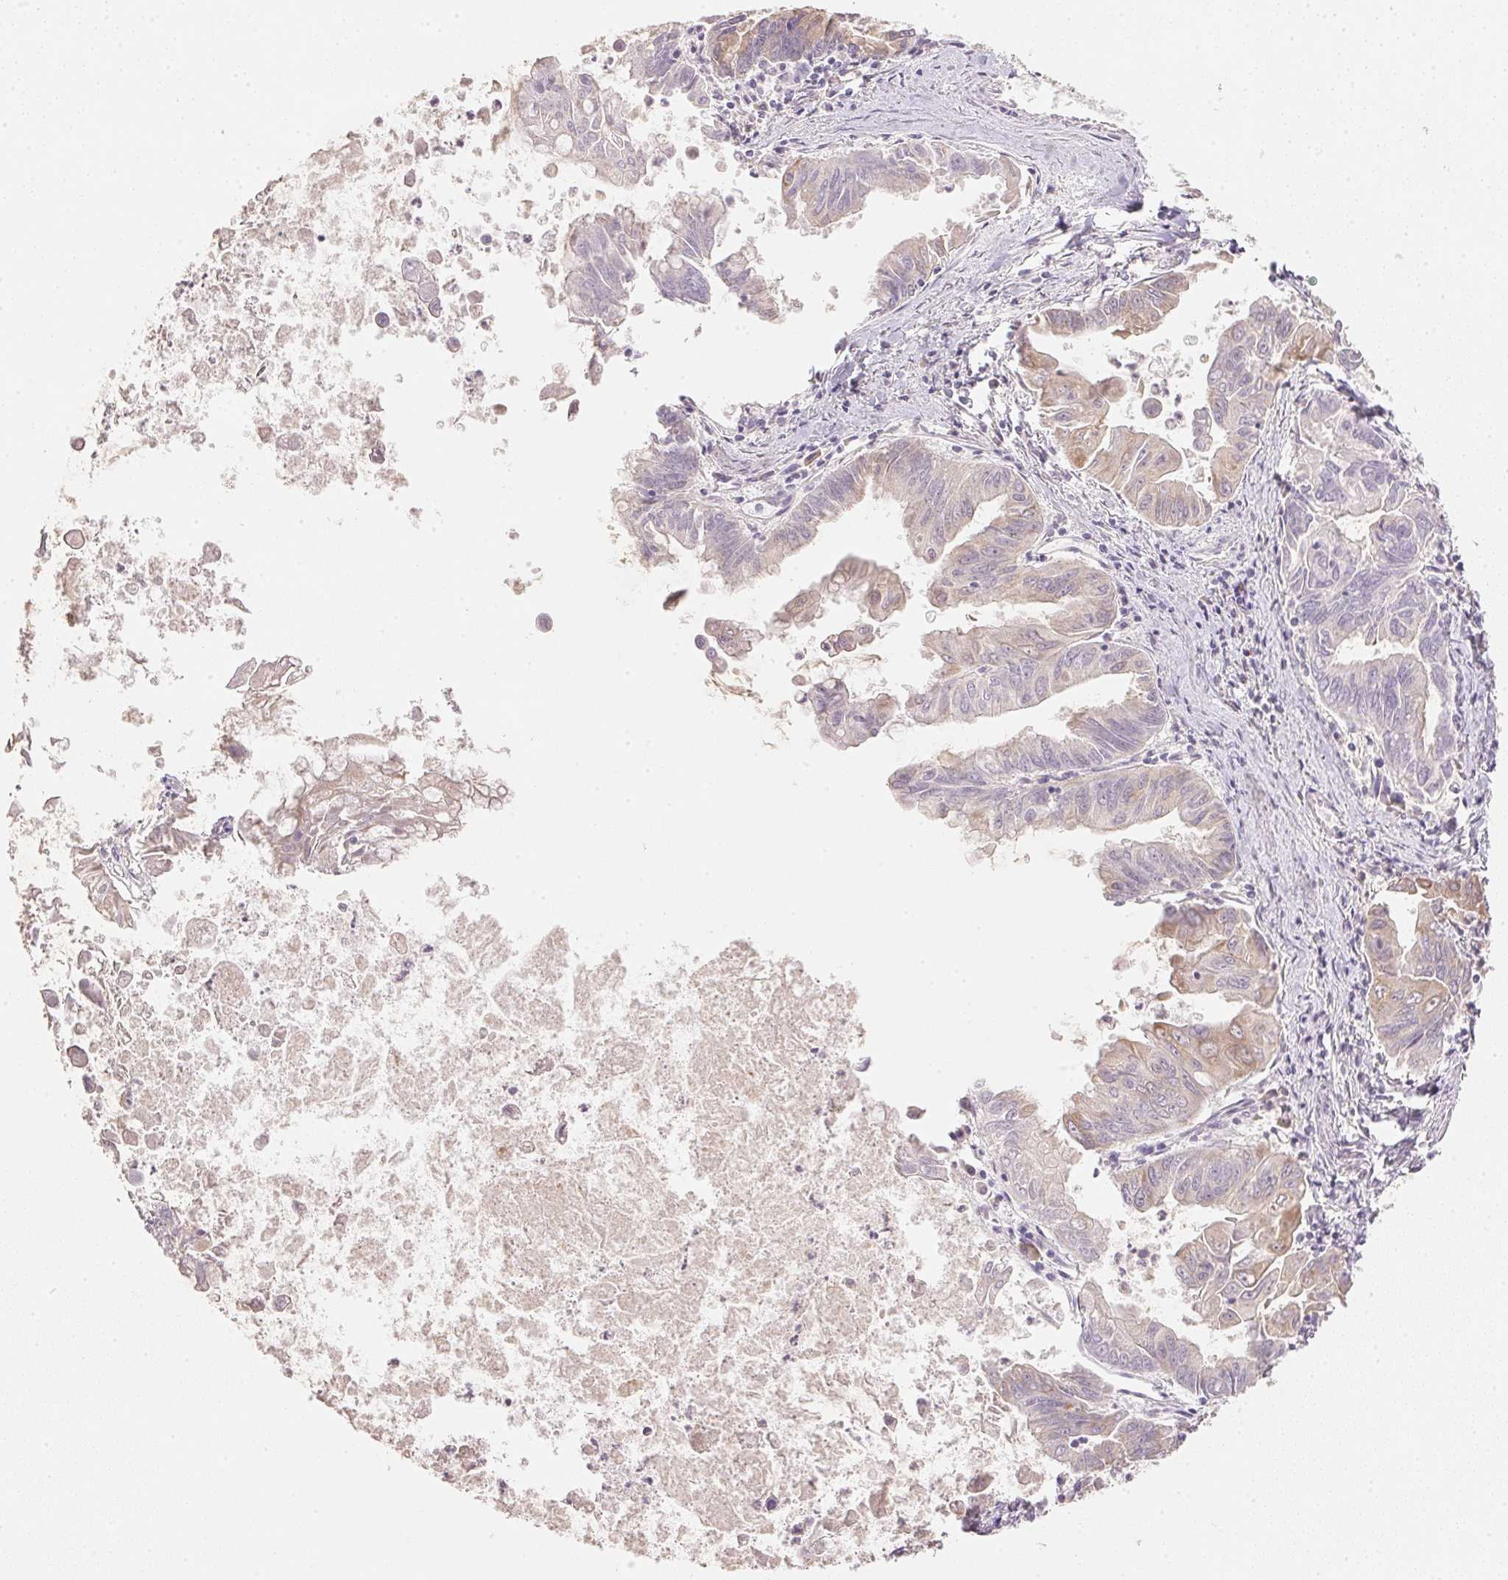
{"staining": {"intensity": "weak", "quantity": "25%-75%", "location": "cytoplasmic/membranous"}, "tissue": "stomach cancer", "cell_type": "Tumor cells", "image_type": "cancer", "snomed": [{"axis": "morphology", "description": "Adenocarcinoma, NOS"}, {"axis": "topography", "description": "Stomach, upper"}], "caption": "An image of stomach cancer (adenocarcinoma) stained for a protein exhibits weak cytoplasmic/membranous brown staining in tumor cells.", "gene": "DHCR24", "patient": {"sex": "male", "age": 80}}